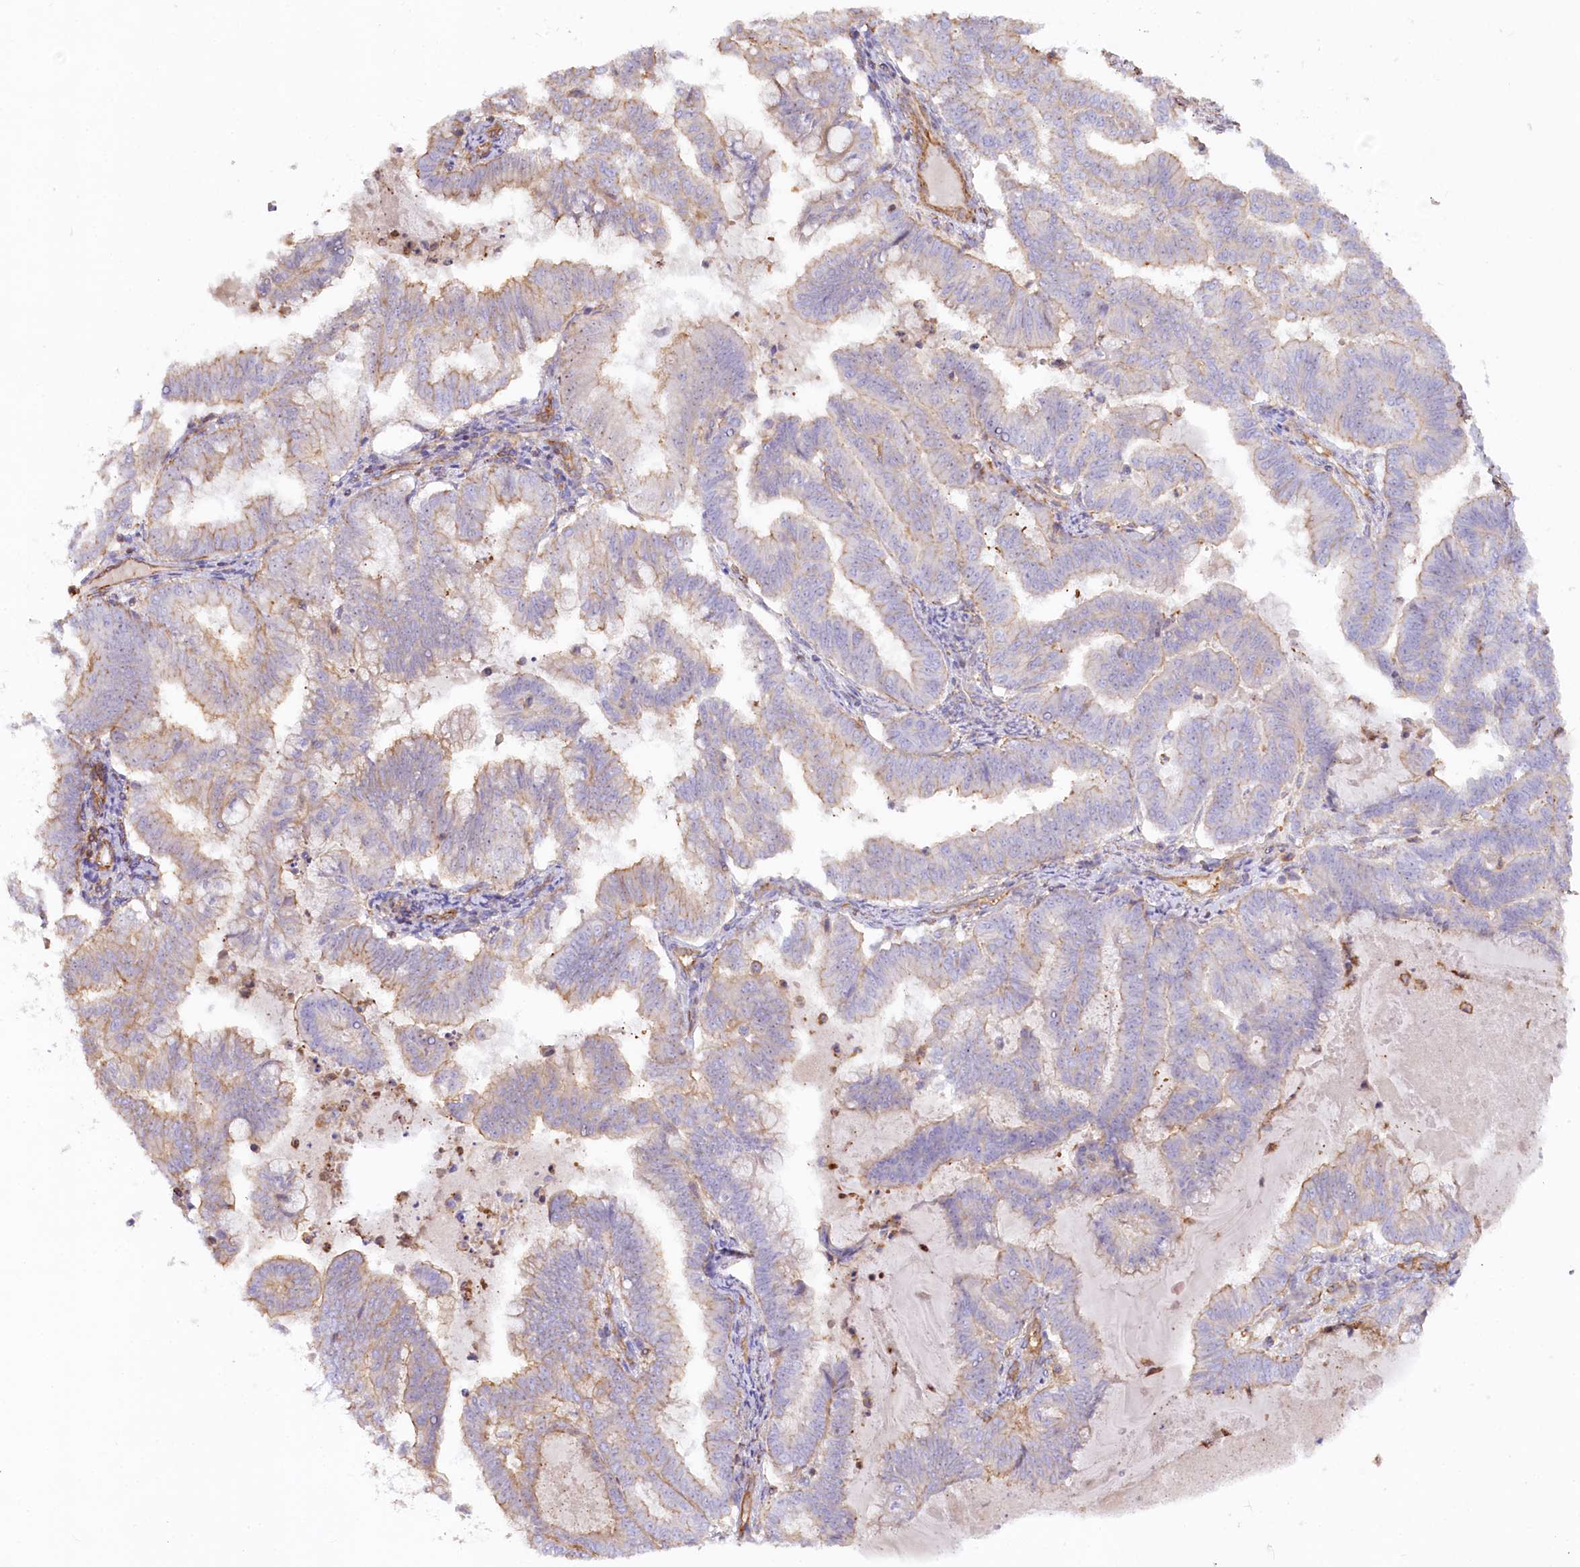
{"staining": {"intensity": "moderate", "quantity": "<25%", "location": "cytoplasmic/membranous"}, "tissue": "endometrial cancer", "cell_type": "Tumor cells", "image_type": "cancer", "snomed": [{"axis": "morphology", "description": "Adenocarcinoma, NOS"}, {"axis": "topography", "description": "Endometrium"}], "caption": "Endometrial cancer (adenocarcinoma) tissue displays moderate cytoplasmic/membranous staining in about <25% of tumor cells, visualized by immunohistochemistry.", "gene": "WDR36", "patient": {"sex": "female", "age": 79}}